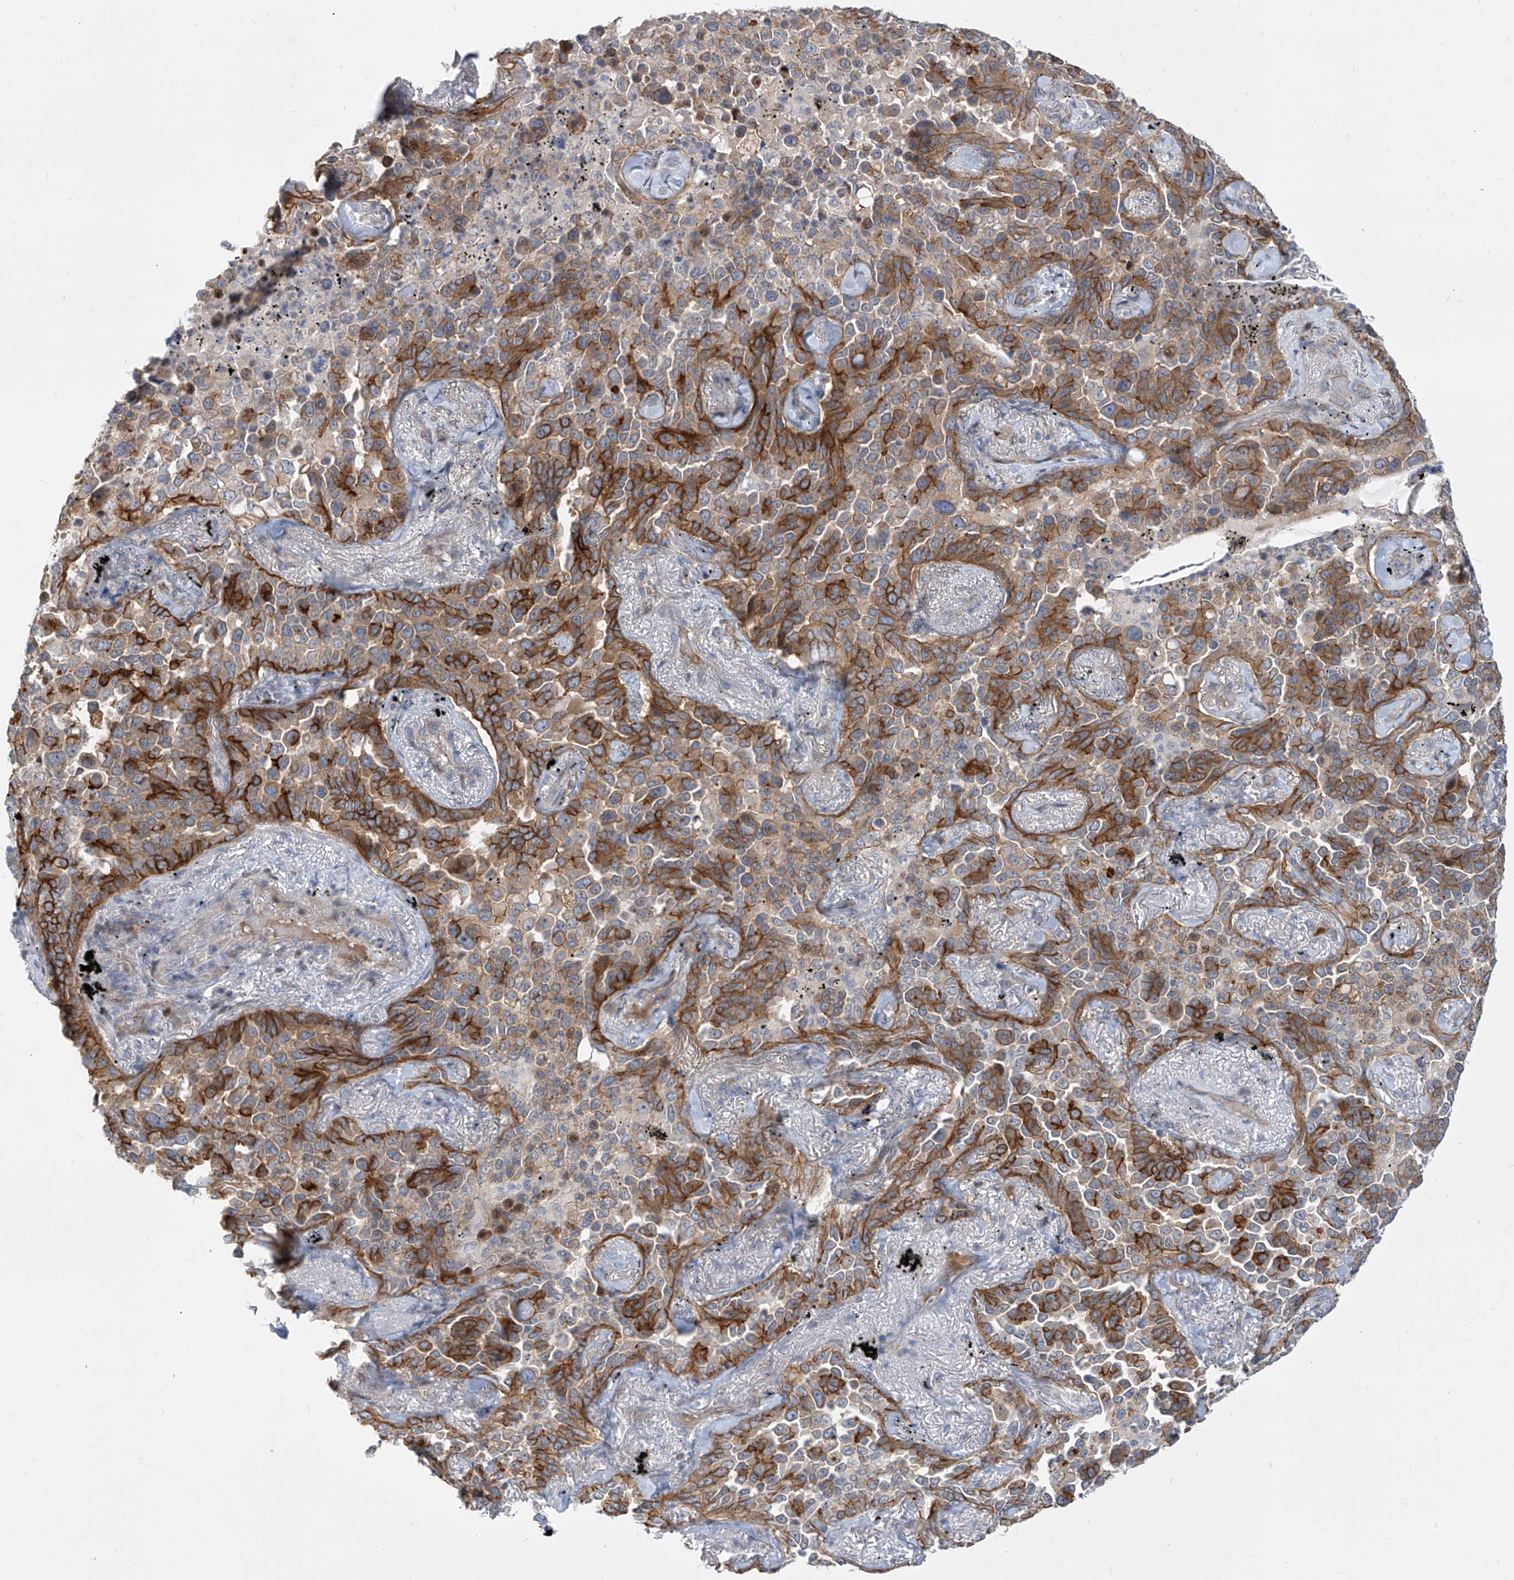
{"staining": {"intensity": "moderate", "quantity": "25%-75%", "location": "cytoplasmic/membranous"}, "tissue": "lung cancer", "cell_type": "Tumor cells", "image_type": "cancer", "snomed": [{"axis": "morphology", "description": "Adenocarcinoma, NOS"}, {"axis": "topography", "description": "Lung"}], "caption": "Immunohistochemical staining of human lung cancer (adenocarcinoma) reveals medium levels of moderate cytoplasmic/membranous staining in approximately 25%-75% of tumor cells. The protein is shown in brown color, while the nuclei are stained blue.", "gene": "LRRC1", "patient": {"sex": "female", "age": 67}}